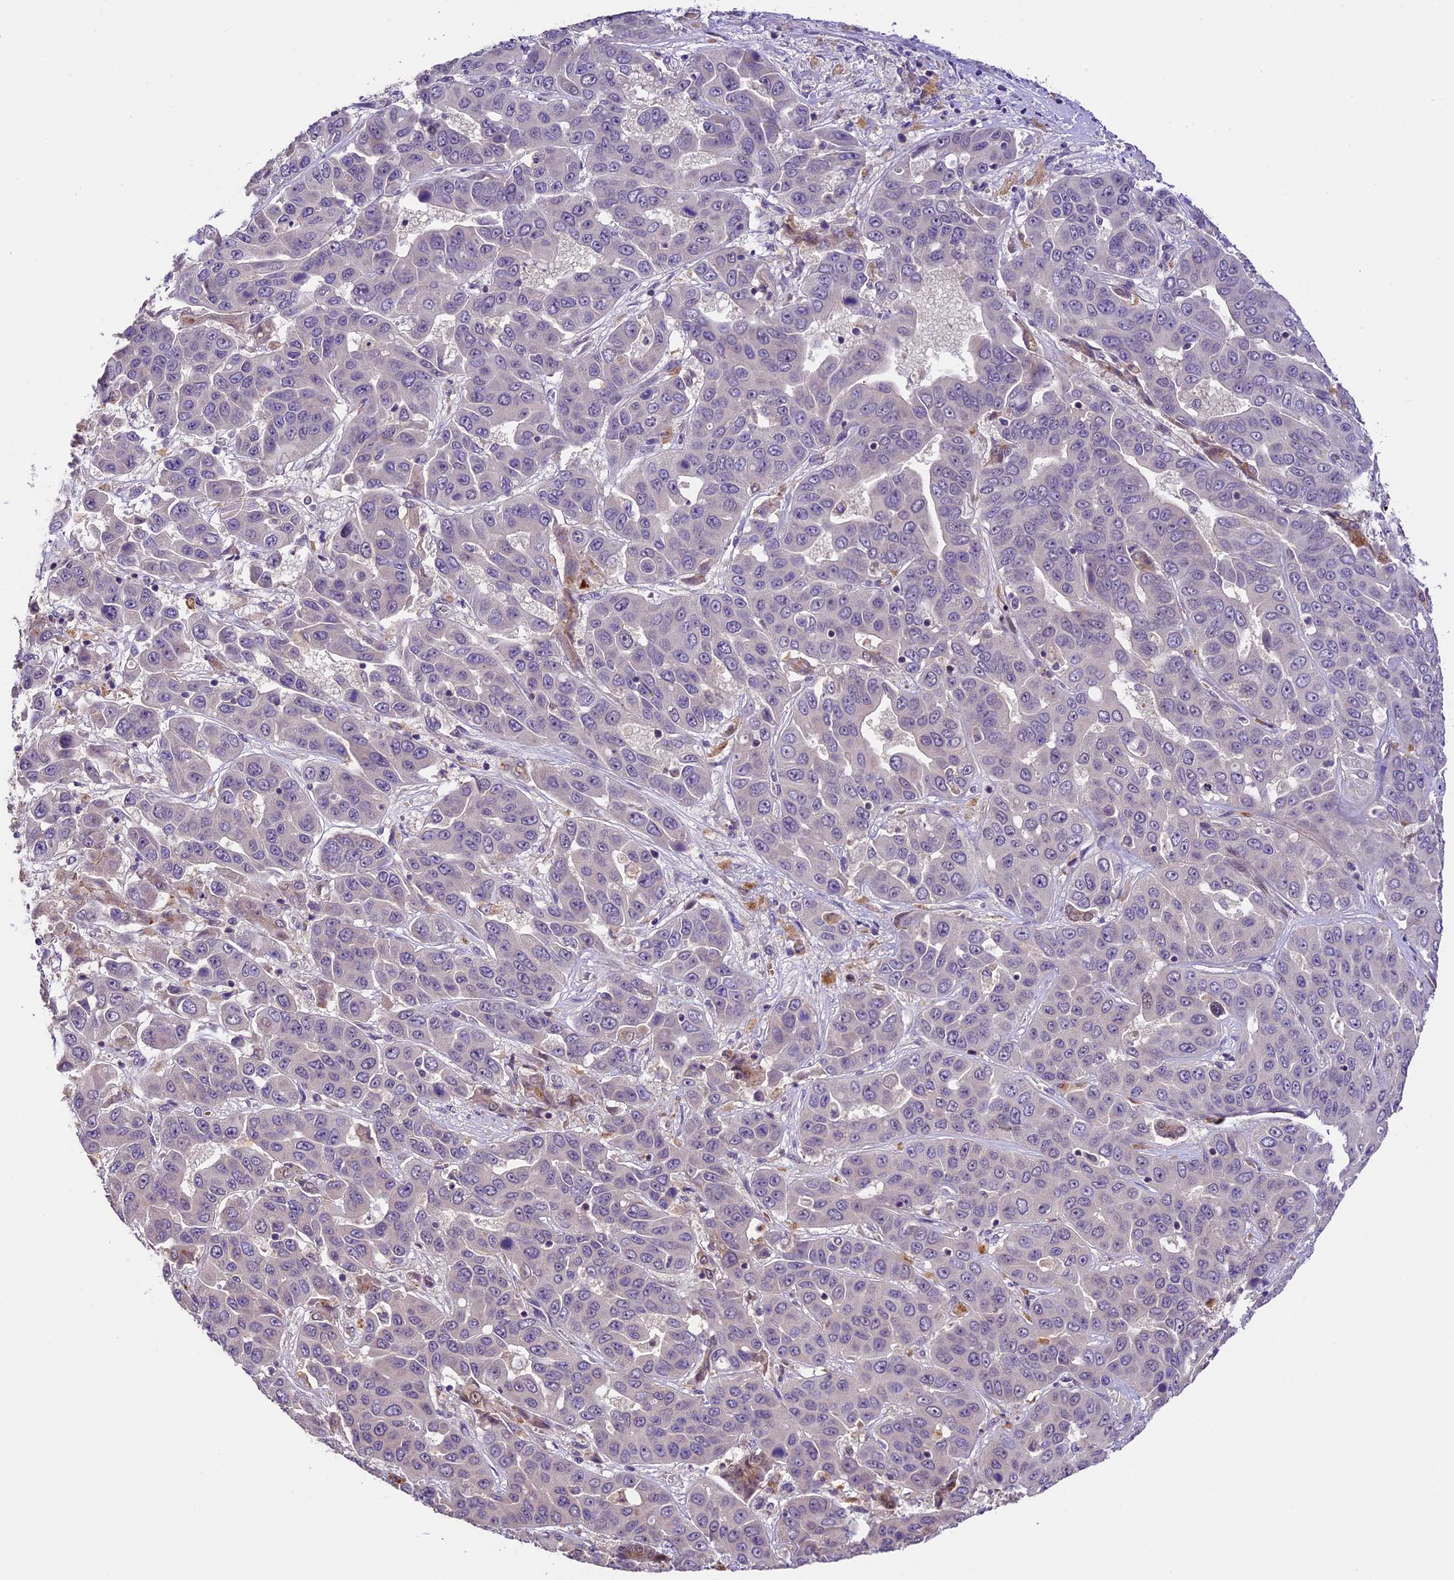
{"staining": {"intensity": "negative", "quantity": "none", "location": "none"}, "tissue": "liver cancer", "cell_type": "Tumor cells", "image_type": "cancer", "snomed": [{"axis": "morphology", "description": "Cholangiocarcinoma"}, {"axis": "topography", "description": "Liver"}], "caption": "Immunohistochemistry (IHC) micrograph of human liver cholangiocarcinoma stained for a protein (brown), which shows no expression in tumor cells.", "gene": "DGKH", "patient": {"sex": "female", "age": 52}}